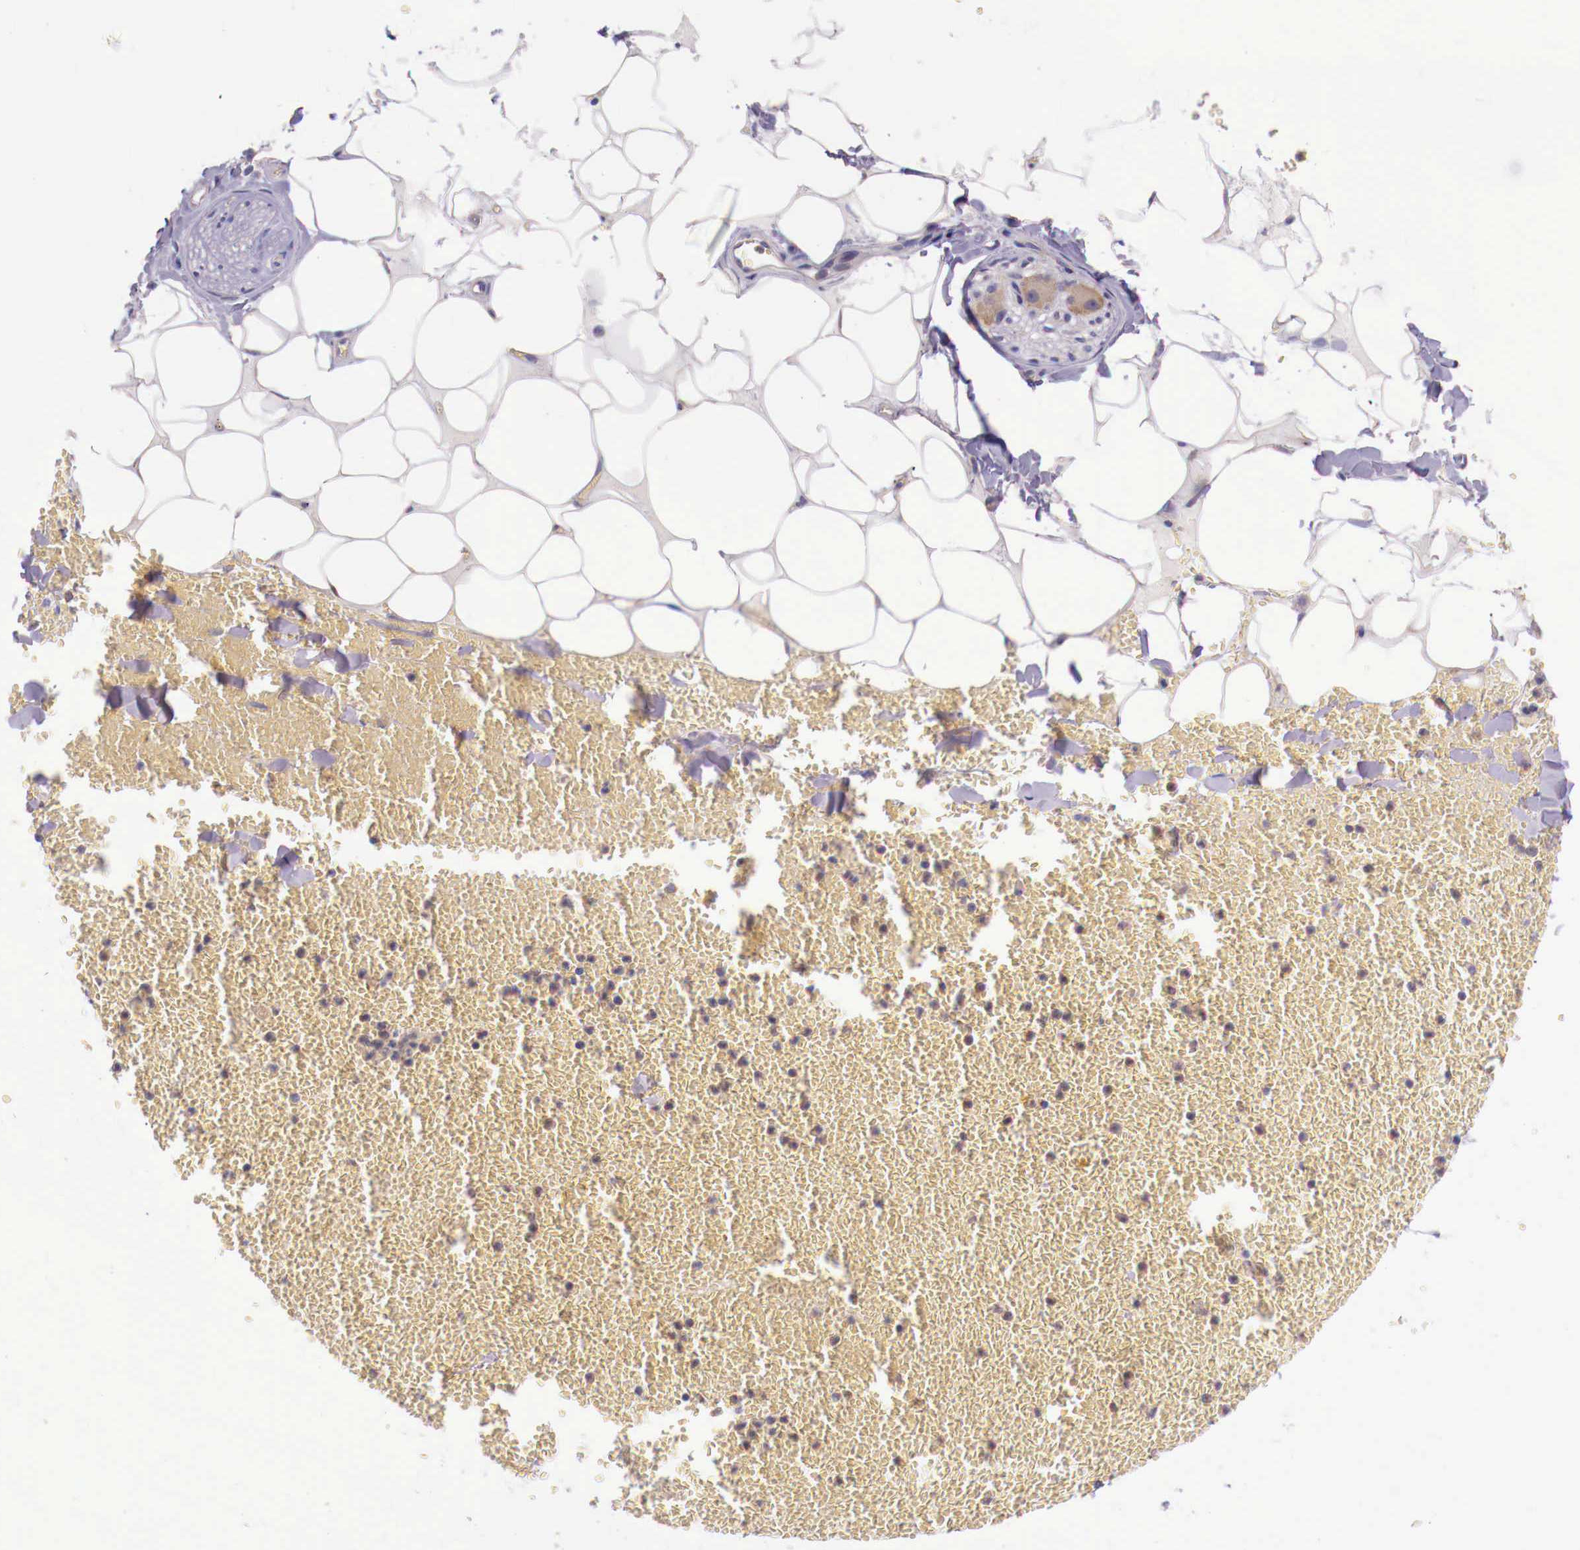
{"staining": {"intensity": "negative", "quantity": "none", "location": "none"}, "tissue": "adipose tissue", "cell_type": "Adipocytes", "image_type": "normal", "snomed": [{"axis": "morphology", "description": "Normal tissue, NOS"}, {"axis": "morphology", "description": "Inflammation, NOS"}, {"axis": "topography", "description": "Lymph node"}, {"axis": "topography", "description": "Peripheral nerve tissue"}], "caption": "High power microscopy image of an IHC image of benign adipose tissue, revealing no significant expression in adipocytes.", "gene": "GRIPAP1", "patient": {"sex": "male", "age": 52}}